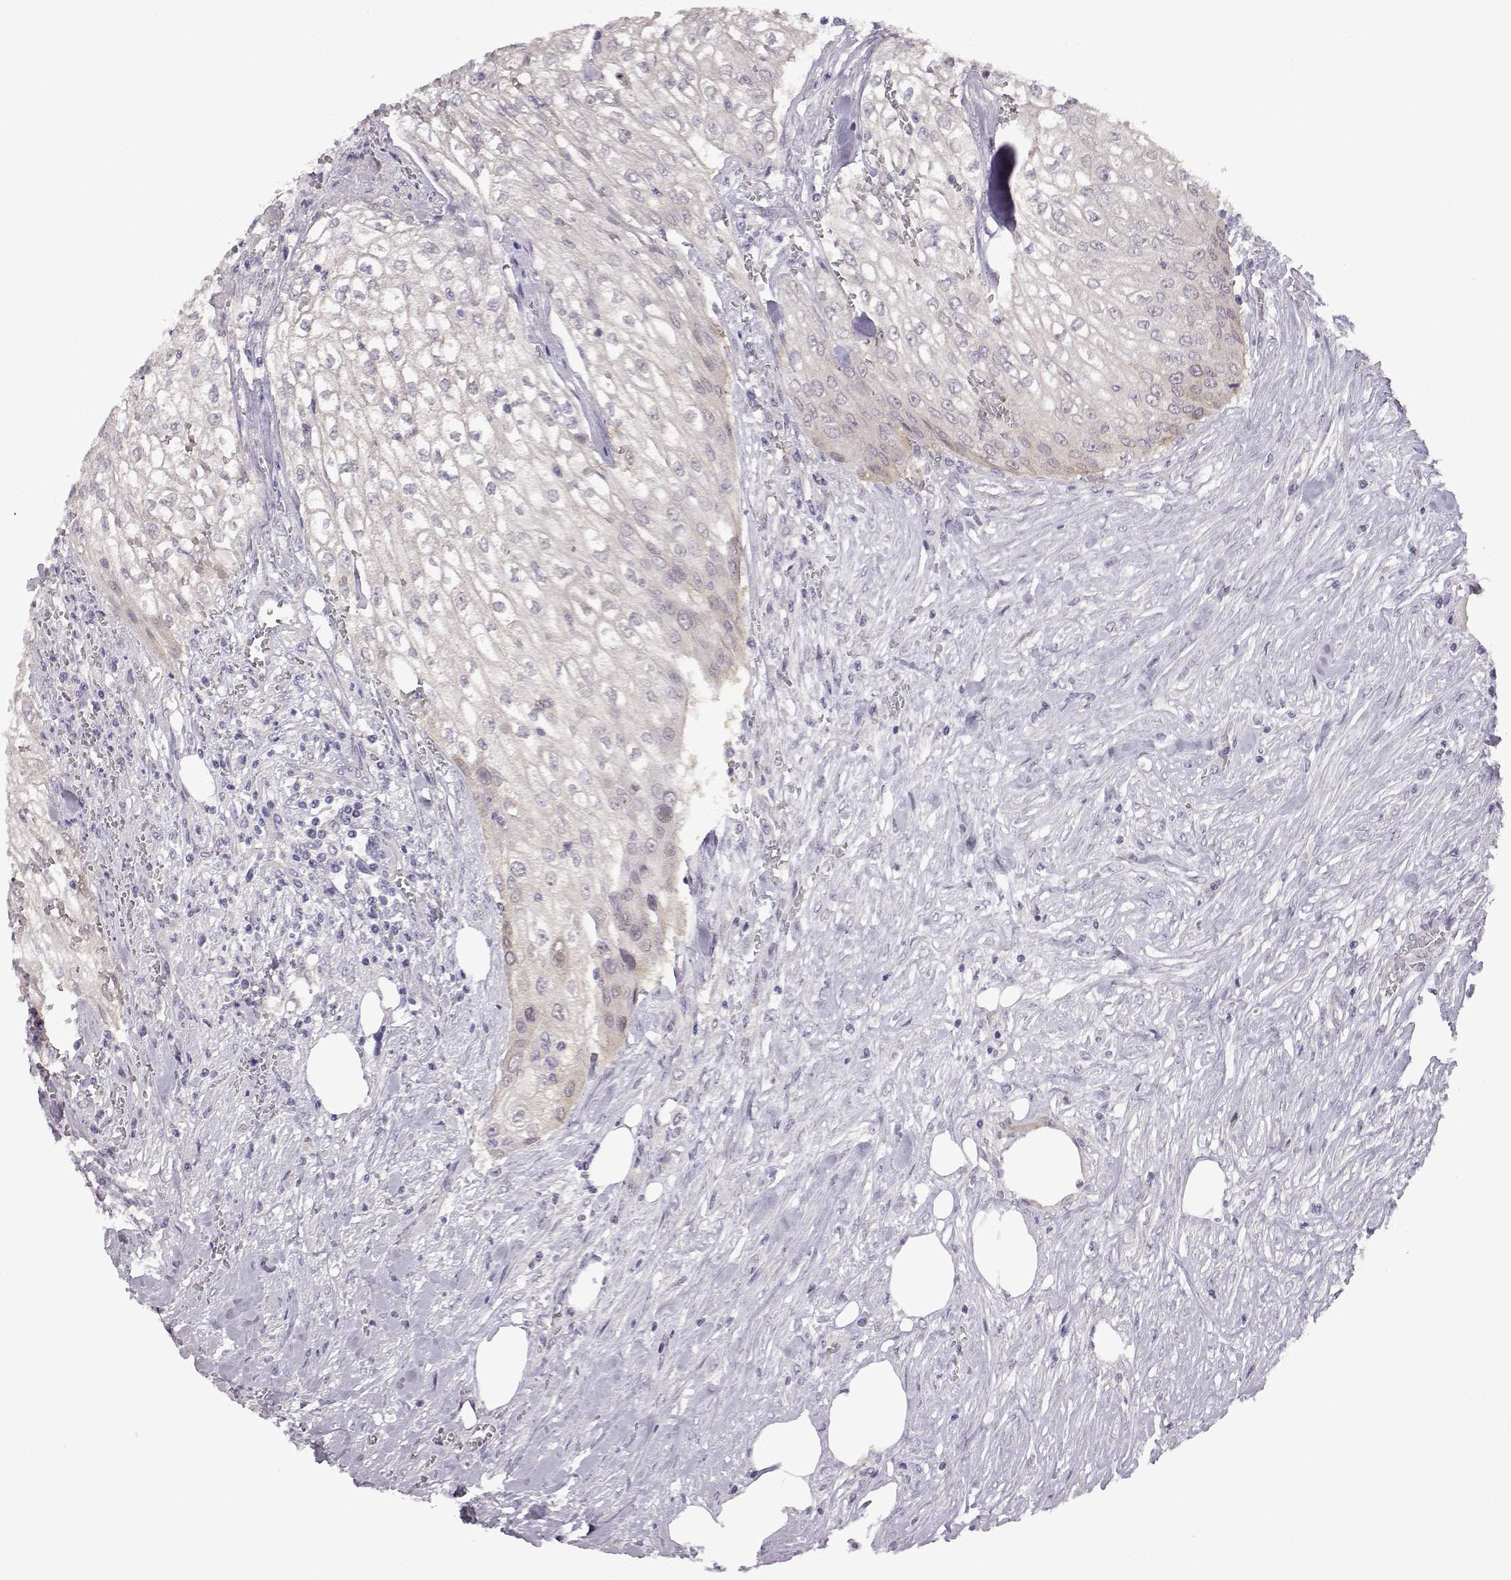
{"staining": {"intensity": "negative", "quantity": "none", "location": "none"}, "tissue": "urothelial cancer", "cell_type": "Tumor cells", "image_type": "cancer", "snomed": [{"axis": "morphology", "description": "Urothelial carcinoma, High grade"}, {"axis": "topography", "description": "Urinary bladder"}], "caption": "Immunohistochemical staining of urothelial cancer exhibits no significant positivity in tumor cells.", "gene": "VGF", "patient": {"sex": "male", "age": 62}}